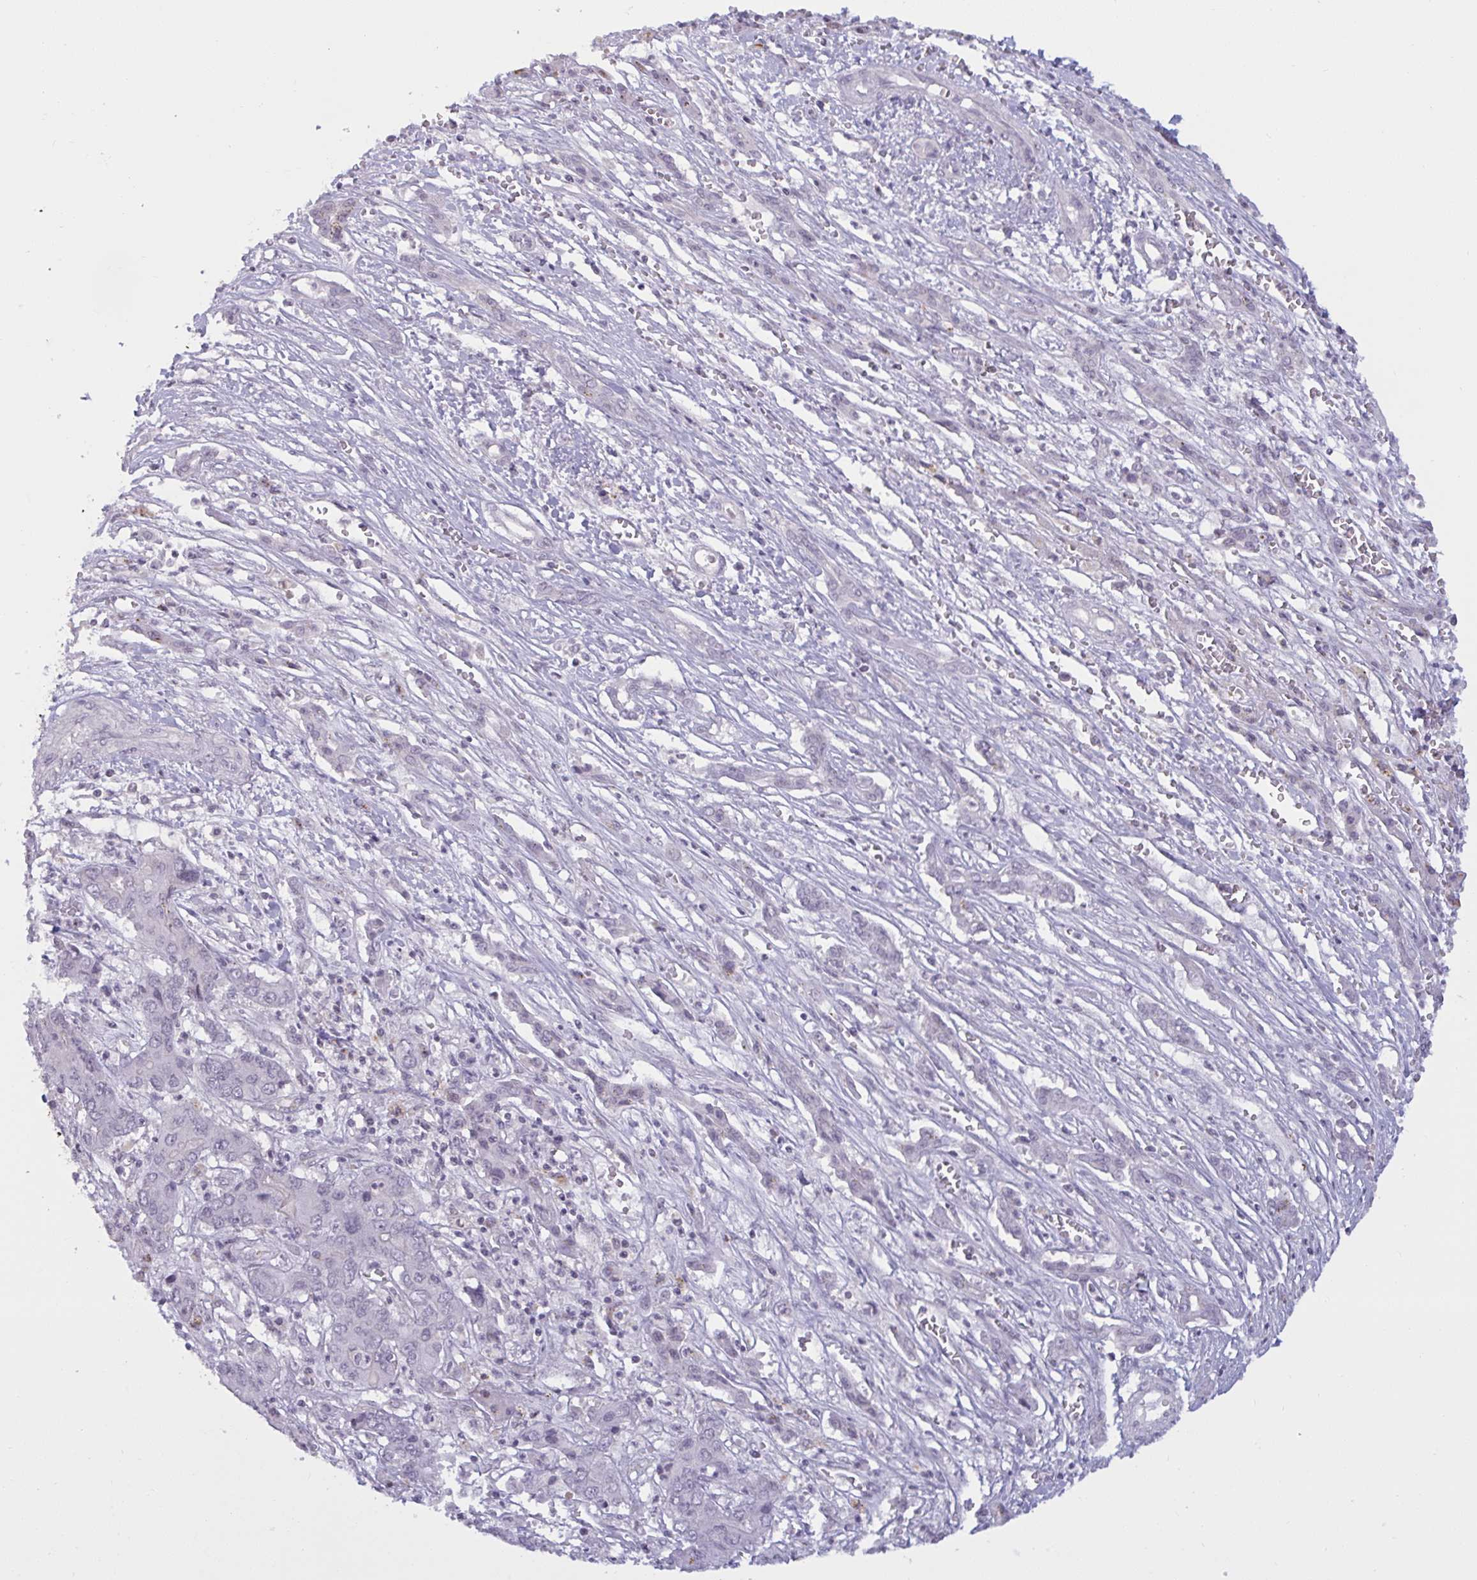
{"staining": {"intensity": "negative", "quantity": "none", "location": "none"}, "tissue": "liver cancer", "cell_type": "Tumor cells", "image_type": "cancer", "snomed": [{"axis": "morphology", "description": "Cholangiocarcinoma"}, {"axis": "topography", "description": "Liver"}], "caption": "The histopathology image reveals no significant staining in tumor cells of cholangiocarcinoma (liver).", "gene": "TBC1D4", "patient": {"sex": "male", "age": 67}}